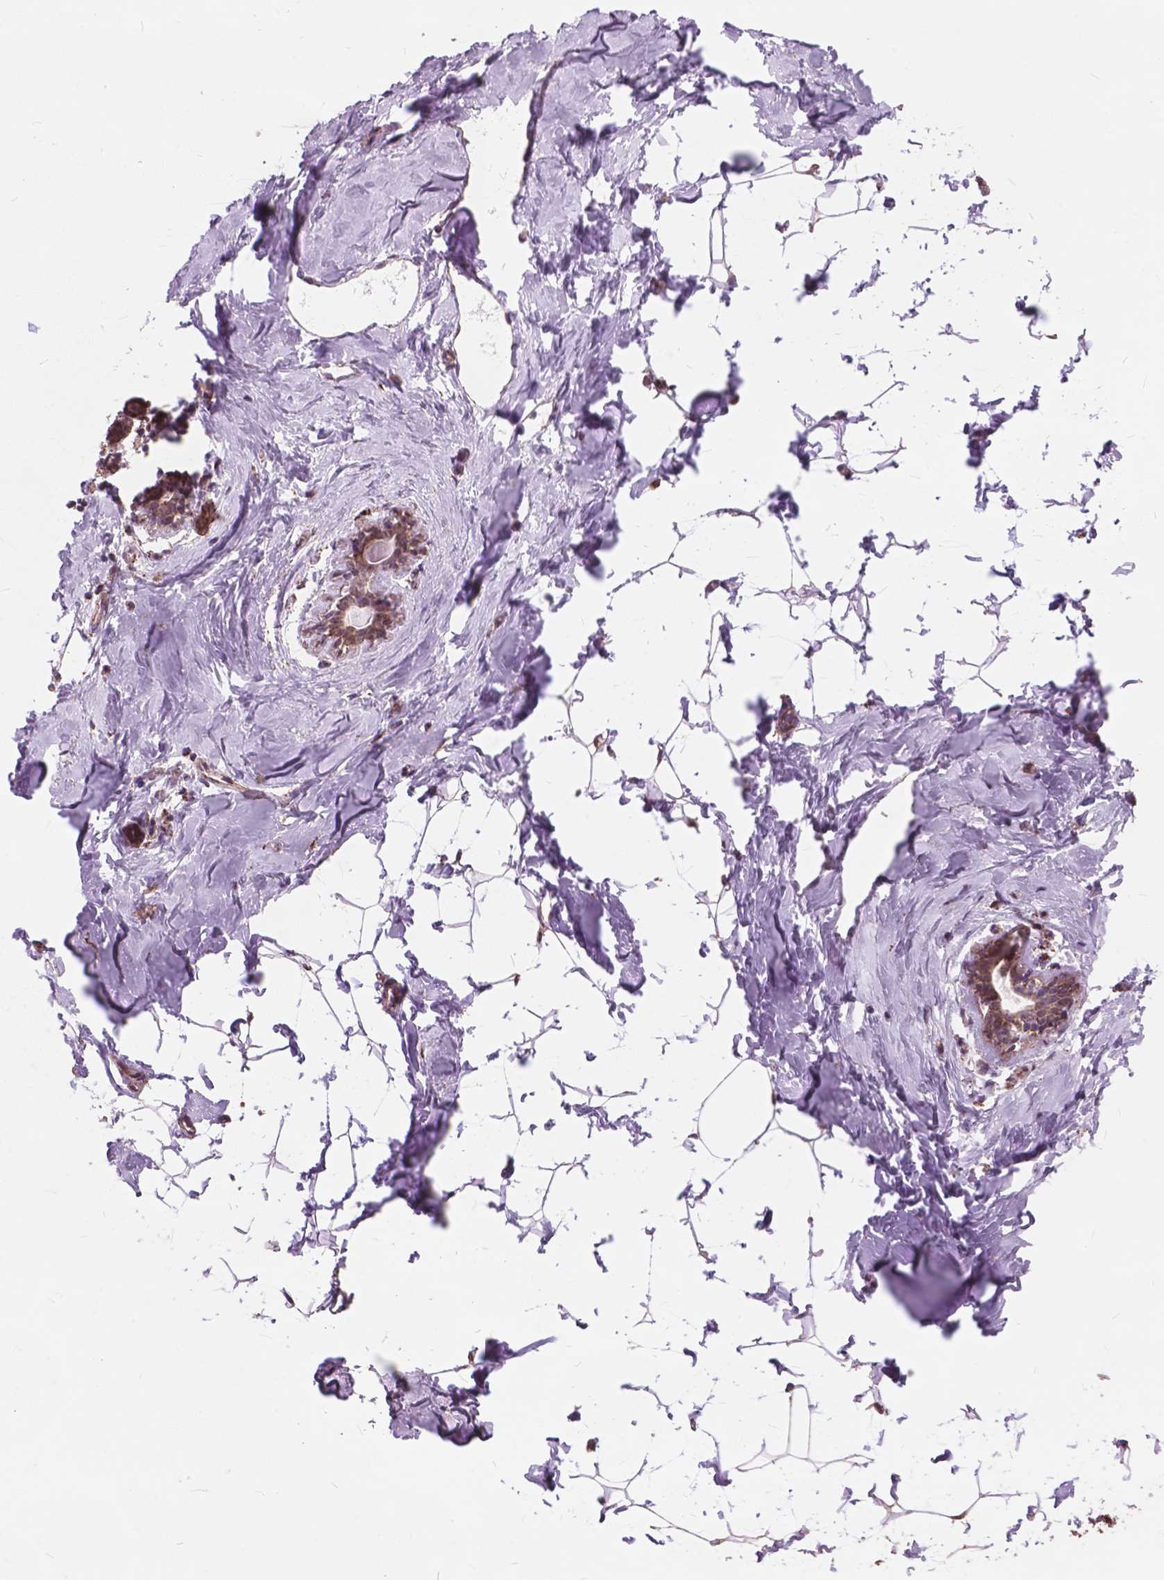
{"staining": {"intensity": "negative", "quantity": "none", "location": "none"}, "tissue": "breast", "cell_type": "Adipocytes", "image_type": "normal", "snomed": [{"axis": "morphology", "description": "Normal tissue, NOS"}, {"axis": "topography", "description": "Breast"}], "caption": "This histopathology image is of normal breast stained with IHC to label a protein in brown with the nuclei are counter-stained blue. There is no staining in adipocytes.", "gene": "SCOC", "patient": {"sex": "female", "age": 32}}